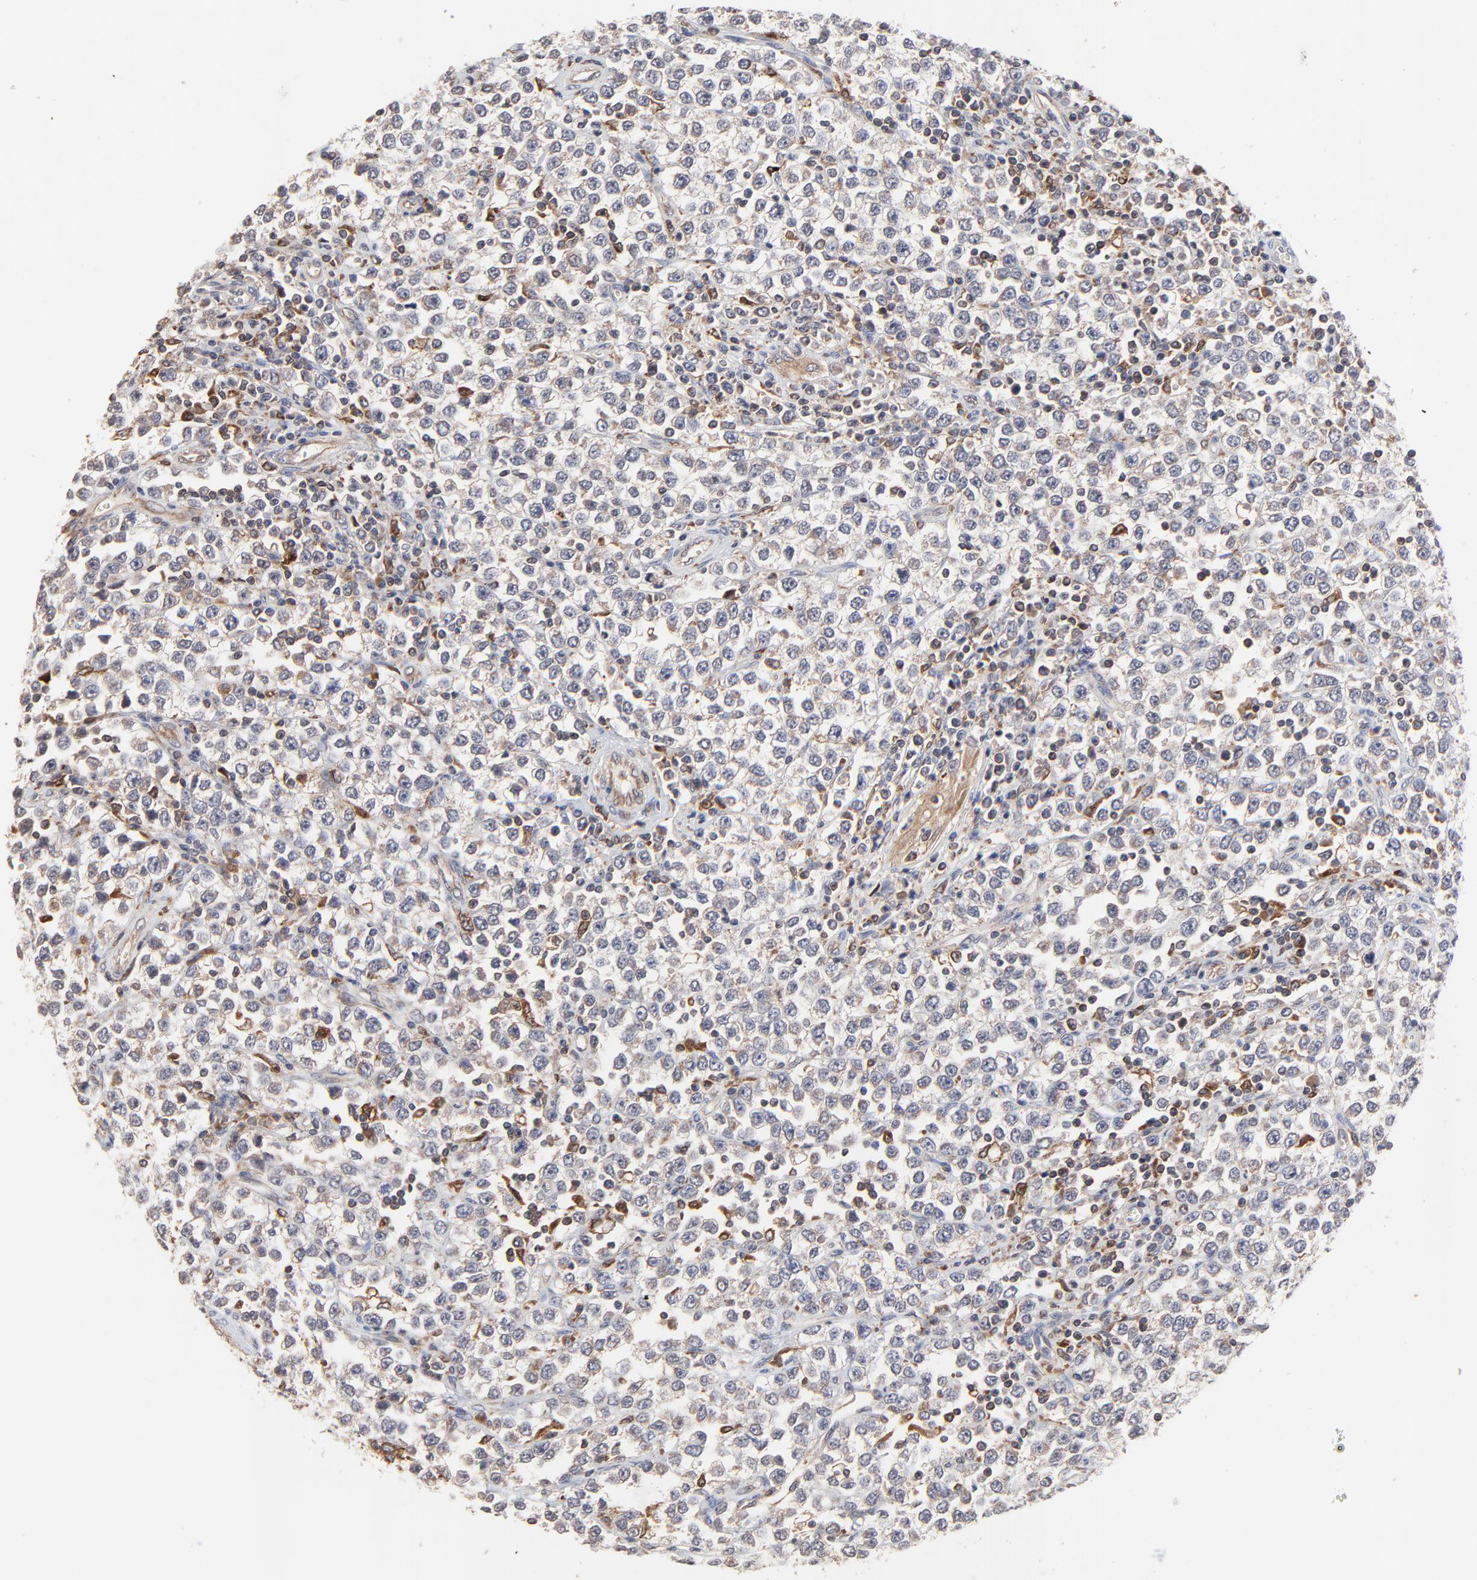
{"staining": {"intensity": "weak", "quantity": "25%-75%", "location": "cytoplasmic/membranous"}, "tissue": "testis cancer", "cell_type": "Tumor cells", "image_type": "cancer", "snomed": [{"axis": "morphology", "description": "Seminoma, NOS"}, {"axis": "topography", "description": "Testis"}], "caption": "Human testis cancer stained with a brown dye shows weak cytoplasmic/membranous positive expression in approximately 25%-75% of tumor cells.", "gene": "RAB9A", "patient": {"sex": "male", "age": 25}}